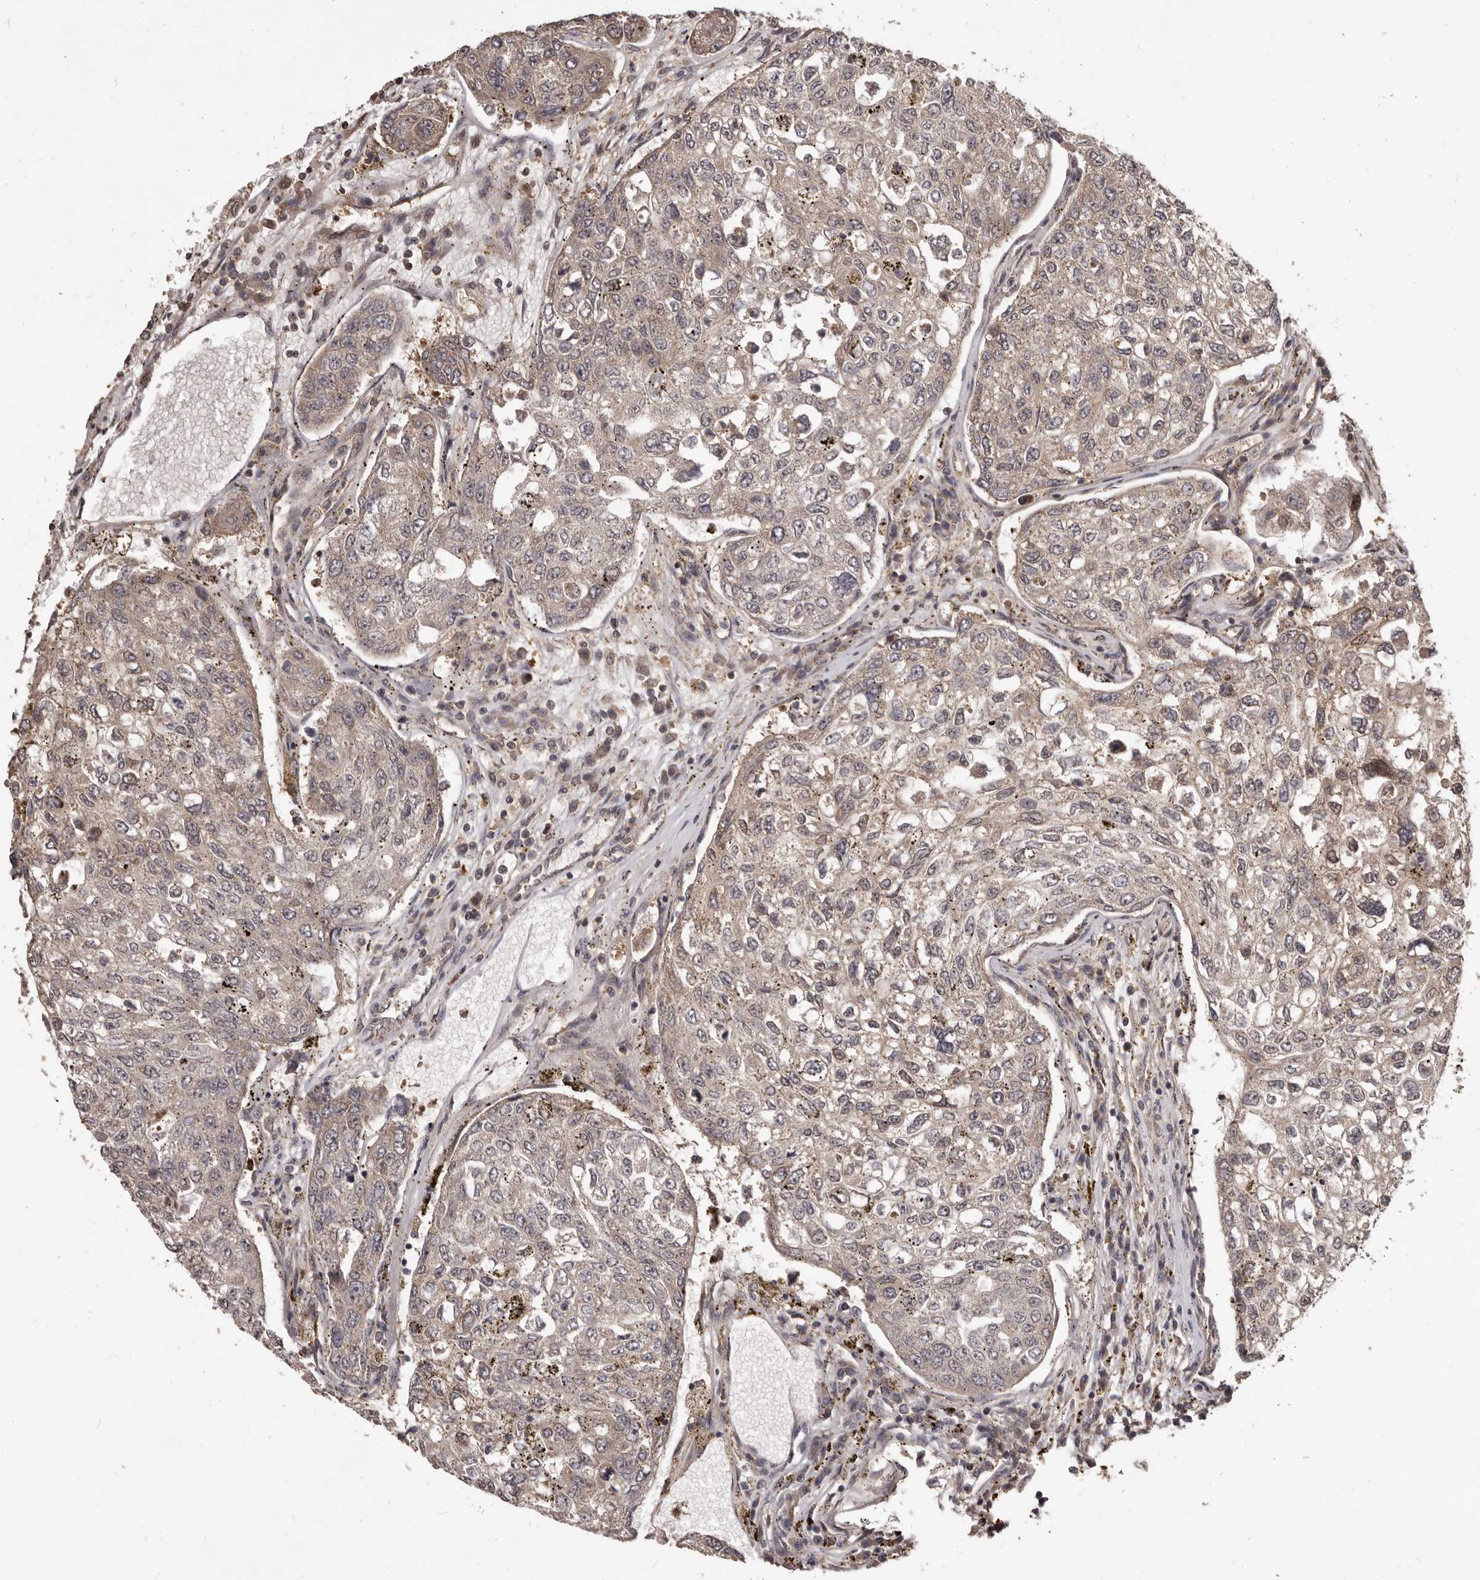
{"staining": {"intensity": "weak", "quantity": ">75%", "location": "cytoplasmic/membranous"}, "tissue": "urothelial cancer", "cell_type": "Tumor cells", "image_type": "cancer", "snomed": [{"axis": "morphology", "description": "Urothelial carcinoma, High grade"}, {"axis": "topography", "description": "Lymph node"}, {"axis": "topography", "description": "Urinary bladder"}], "caption": "Urothelial carcinoma (high-grade) tissue exhibits weak cytoplasmic/membranous staining in about >75% of tumor cells, visualized by immunohistochemistry.", "gene": "MTO1", "patient": {"sex": "male", "age": 51}}